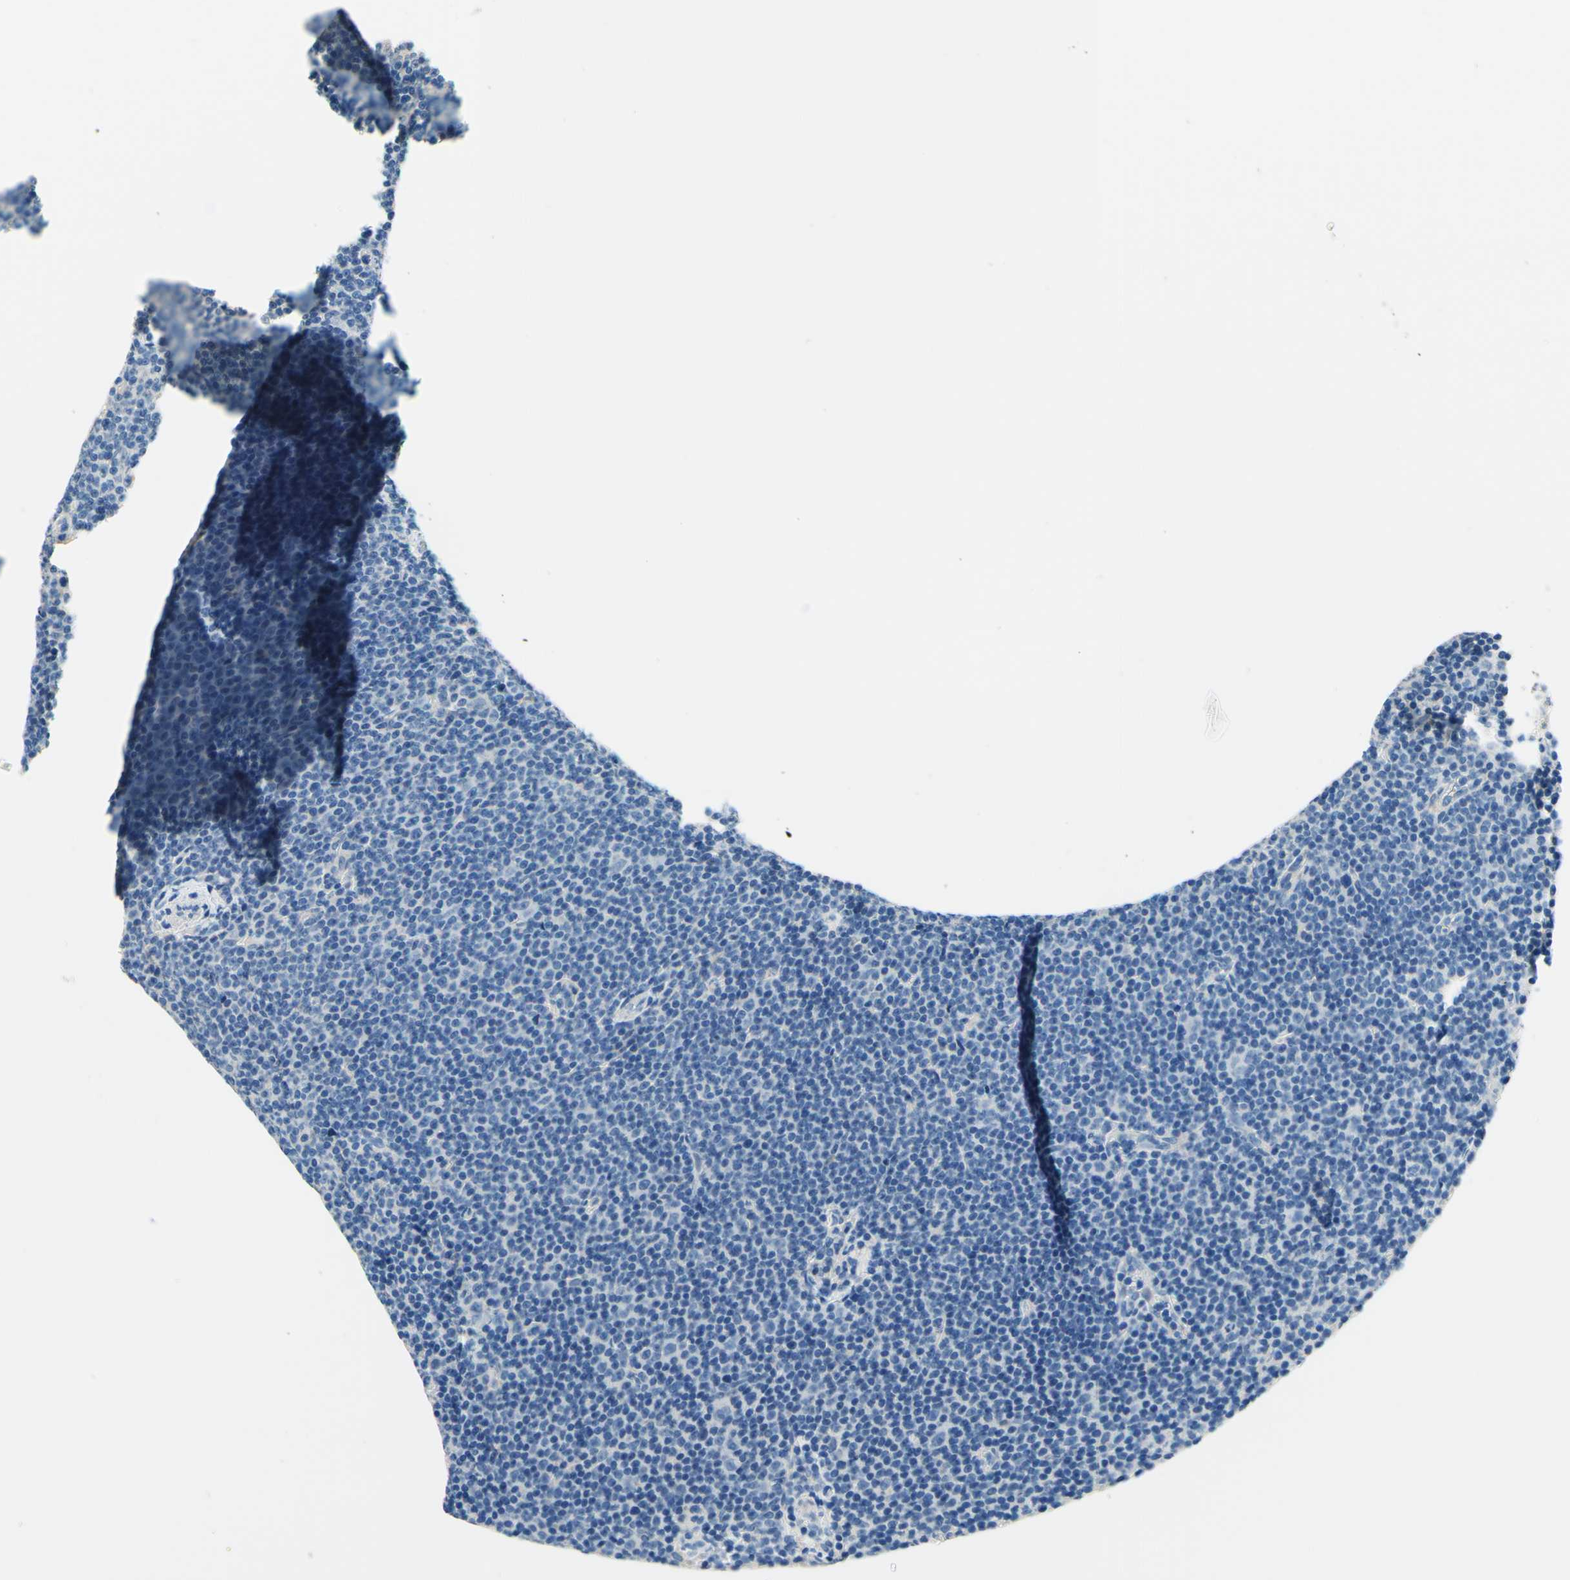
{"staining": {"intensity": "negative", "quantity": "none", "location": "none"}, "tissue": "lymphoma", "cell_type": "Tumor cells", "image_type": "cancer", "snomed": [{"axis": "morphology", "description": "Malignant lymphoma, non-Hodgkin's type, Low grade"}, {"axis": "topography", "description": "Lymph node"}], "caption": "This is a micrograph of immunohistochemistry staining of low-grade malignant lymphoma, non-Hodgkin's type, which shows no expression in tumor cells.", "gene": "PASD1", "patient": {"sex": "female", "age": 67}}